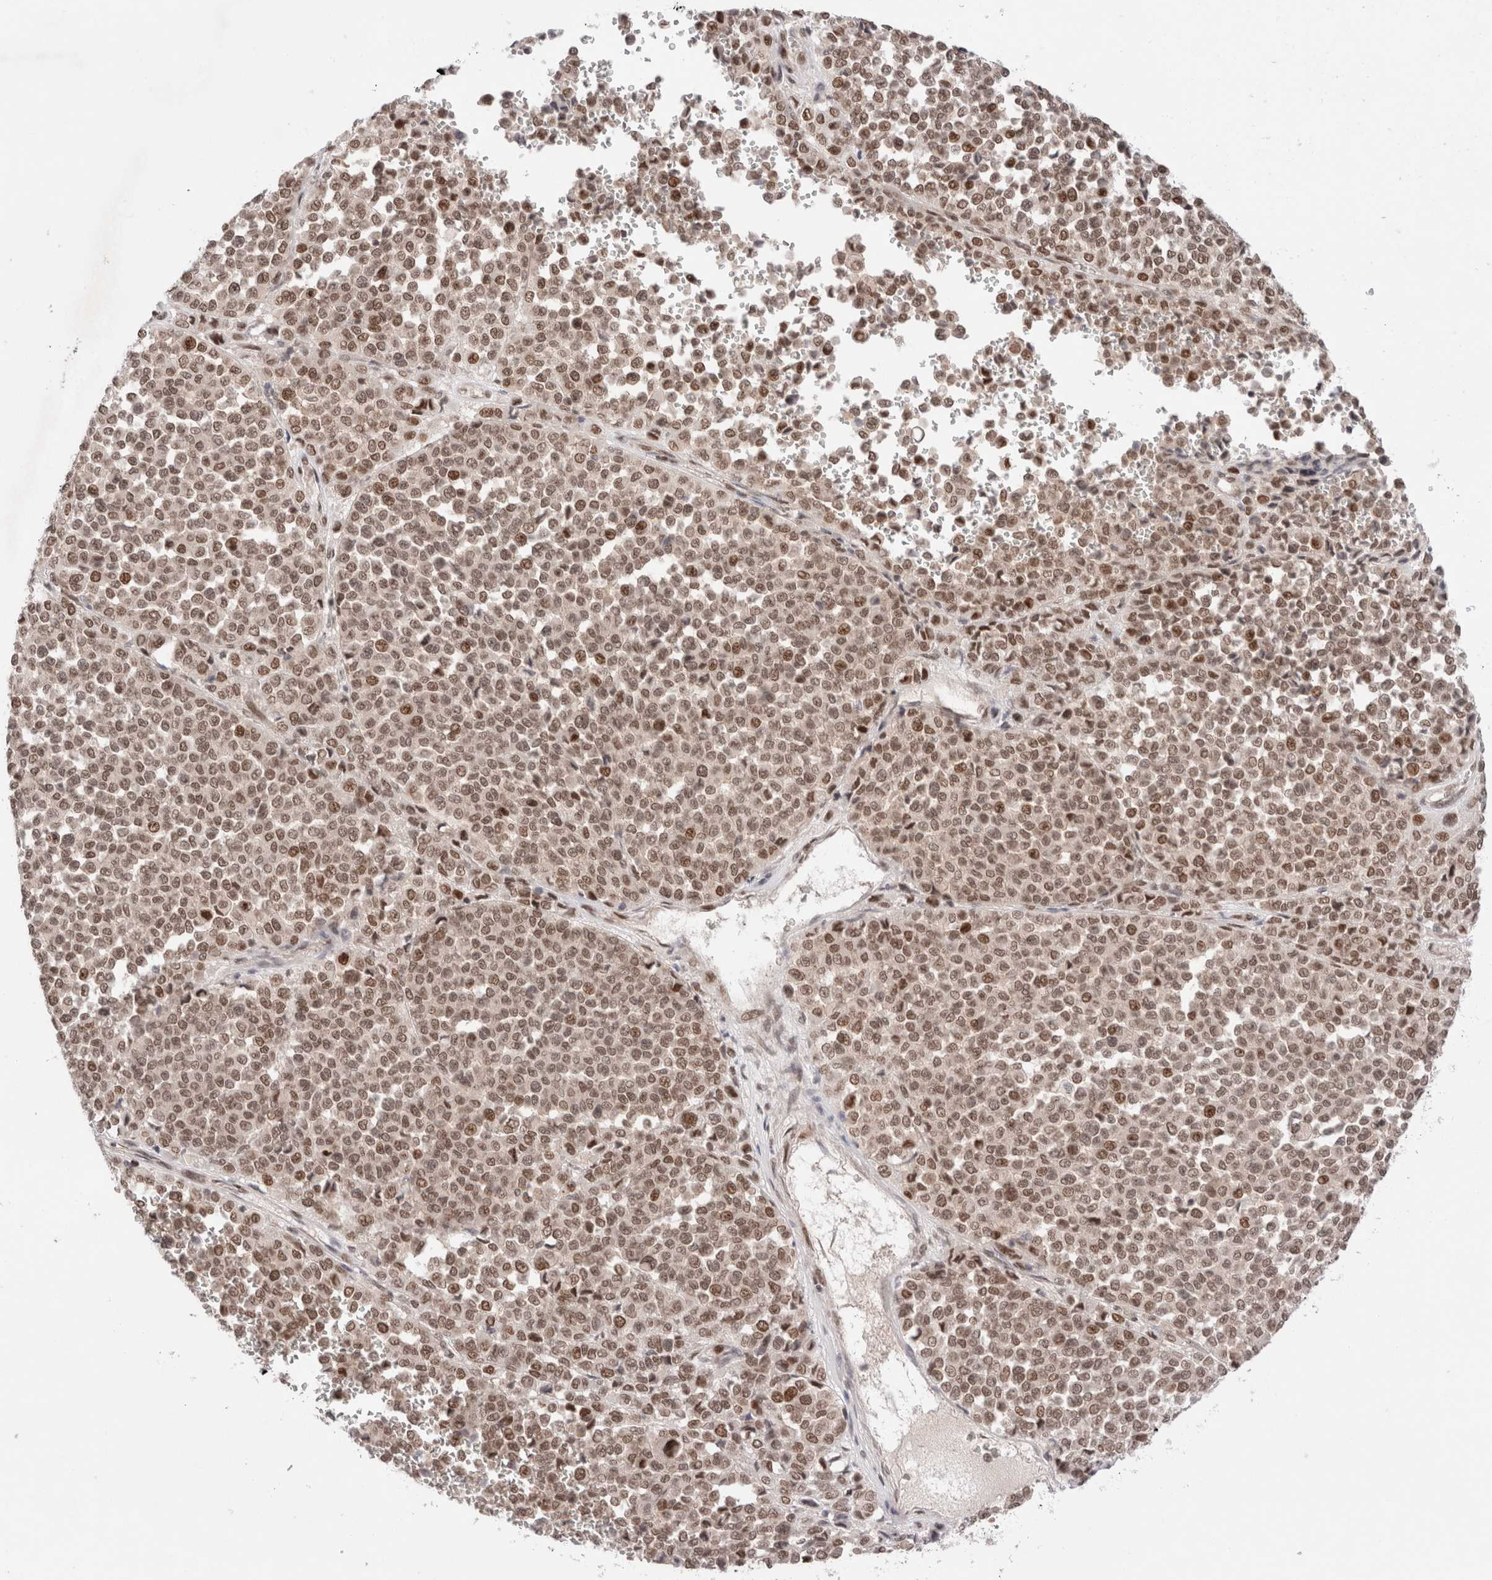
{"staining": {"intensity": "moderate", "quantity": ">75%", "location": "nuclear"}, "tissue": "melanoma", "cell_type": "Tumor cells", "image_type": "cancer", "snomed": [{"axis": "morphology", "description": "Malignant melanoma, Metastatic site"}, {"axis": "topography", "description": "Pancreas"}], "caption": "Immunohistochemical staining of human malignant melanoma (metastatic site) displays medium levels of moderate nuclear staining in approximately >75% of tumor cells.", "gene": "GATAD2A", "patient": {"sex": "female", "age": 30}}